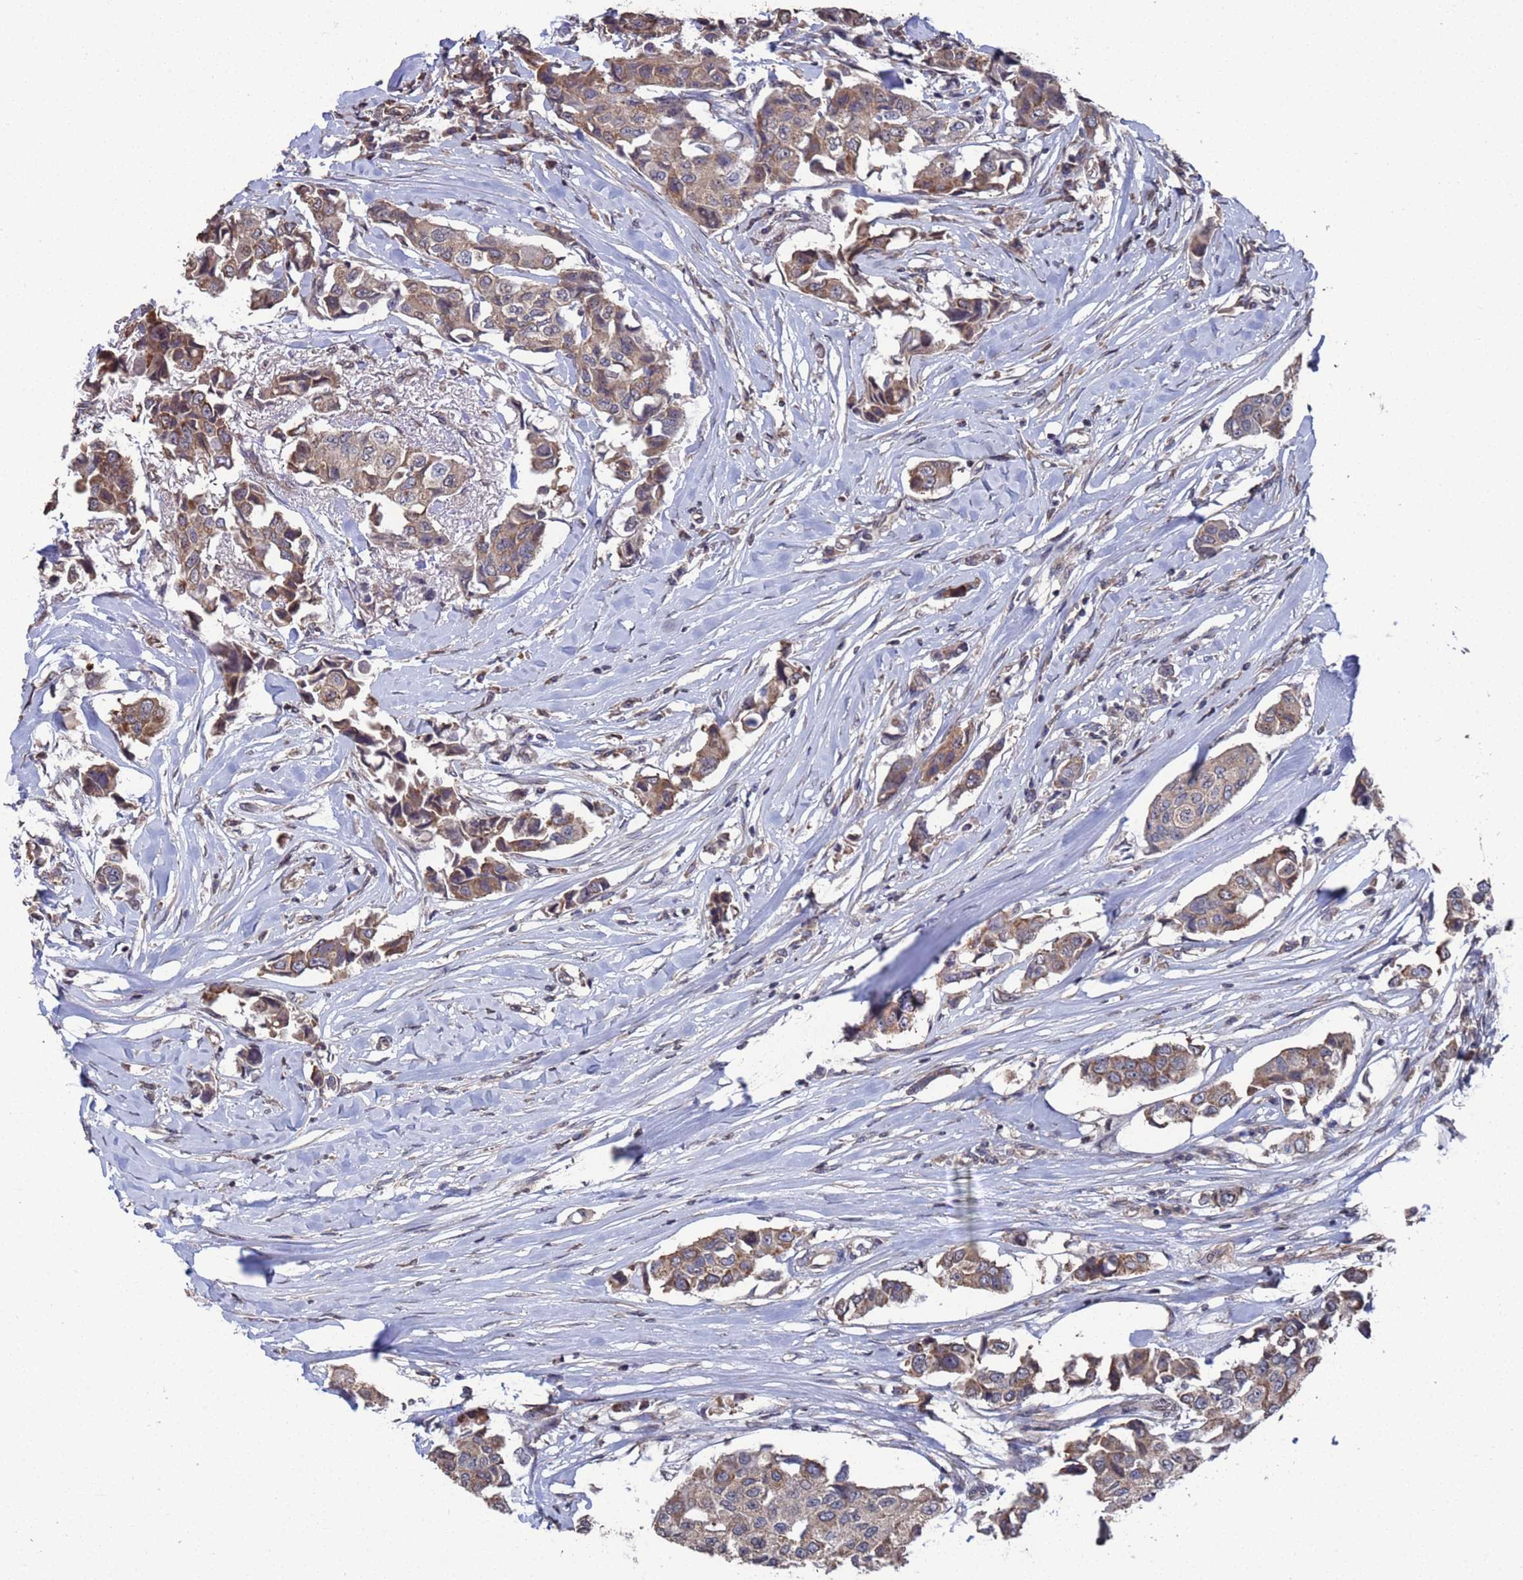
{"staining": {"intensity": "moderate", "quantity": ">75%", "location": "cytoplasmic/membranous"}, "tissue": "breast cancer", "cell_type": "Tumor cells", "image_type": "cancer", "snomed": [{"axis": "morphology", "description": "Duct carcinoma"}, {"axis": "topography", "description": "Breast"}], "caption": "Moderate cytoplasmic/membranous staining is seen in about >75% of tumor cells in breast cancer (intraductal carcinoma).", "gene": "CFAP119", "patient": {"sex": "female", "age": 80}}